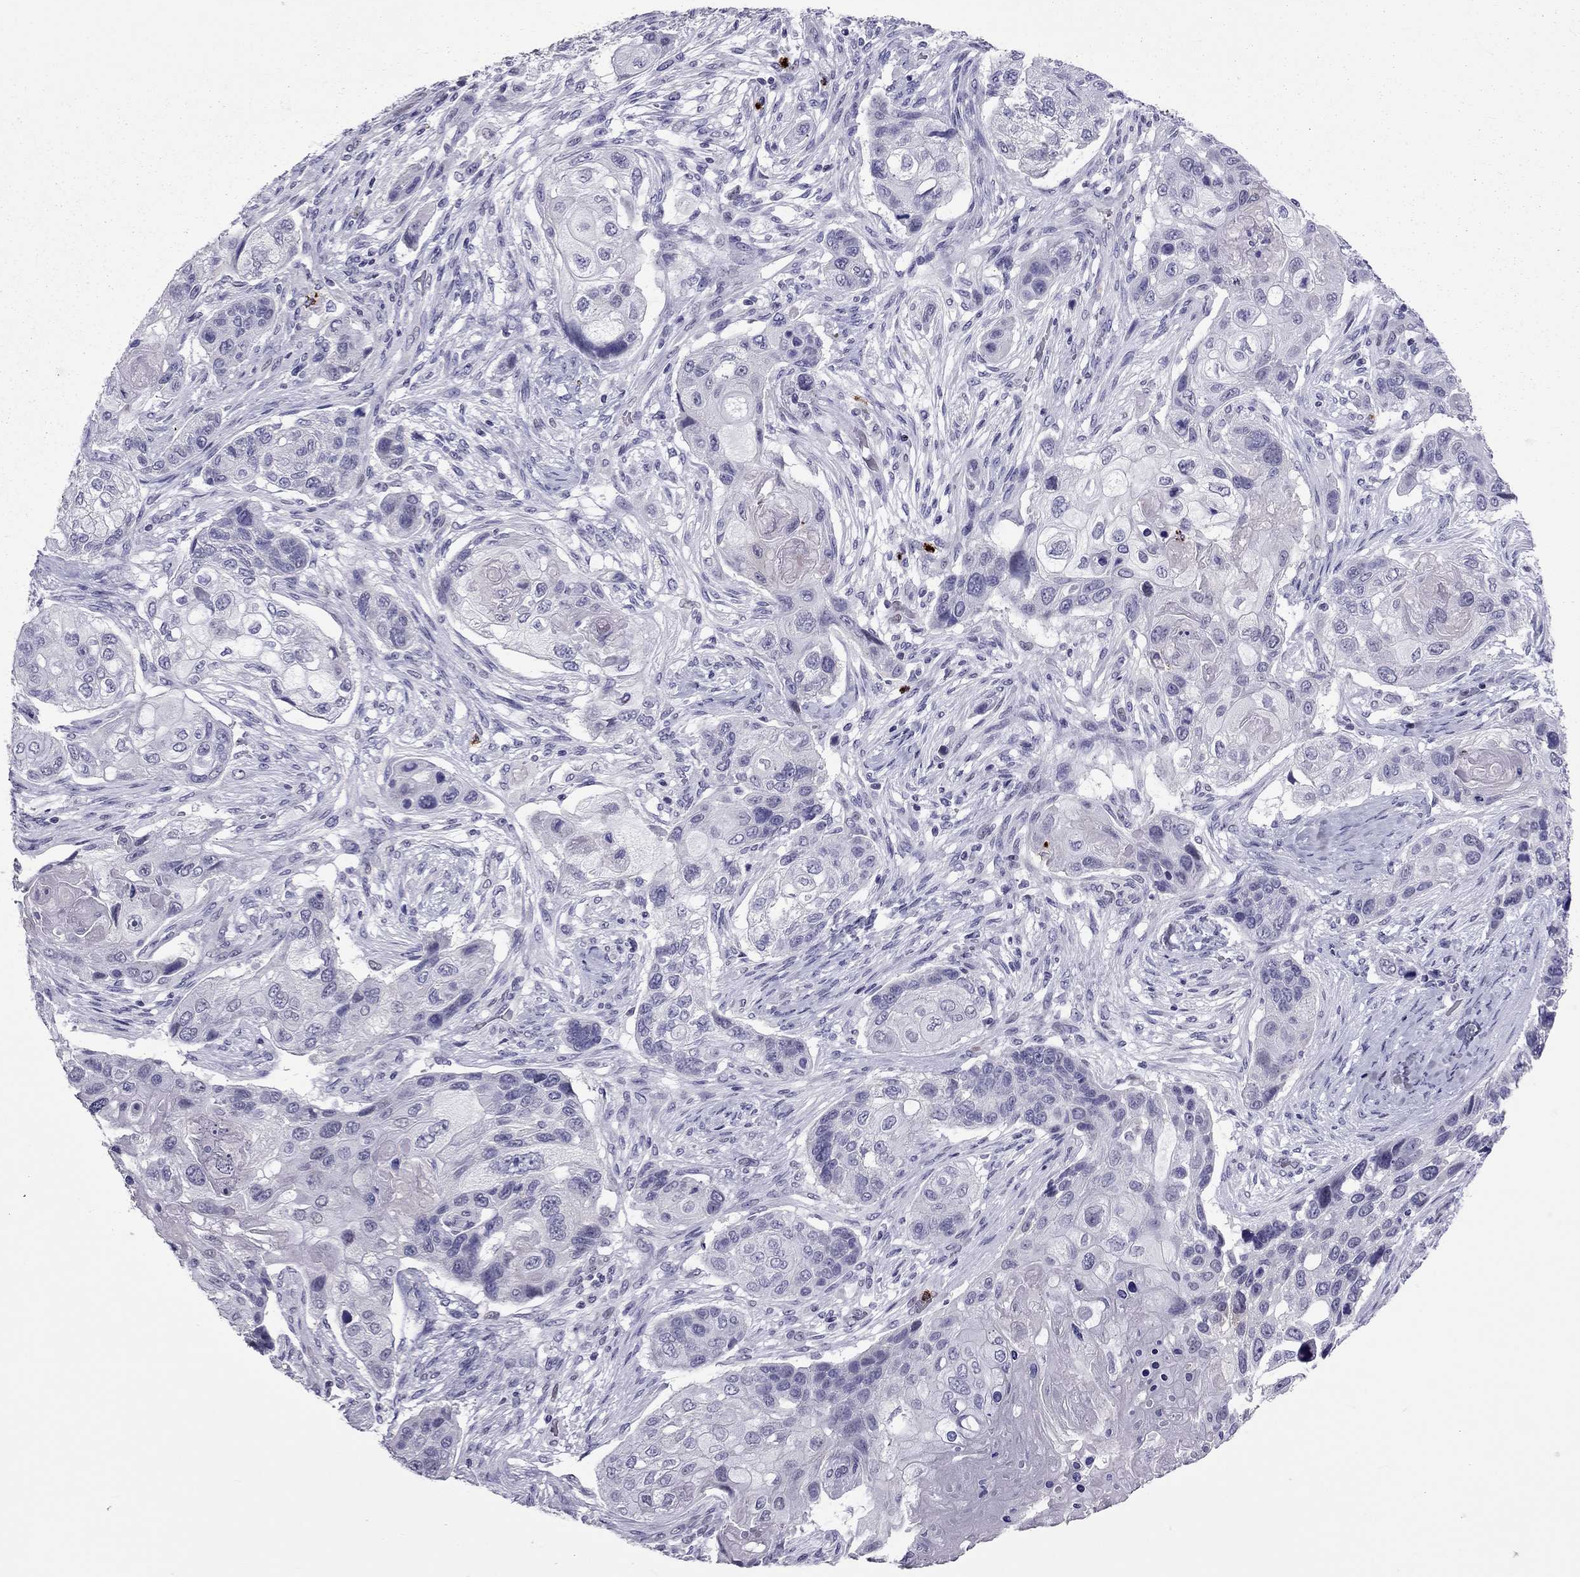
{"staining": {"intensity": "negative", "quantity": "none", "location": "none"}, "tissue": "lung cancer", "cell_type": "Tumor cells", "image_type": "cancer", "snomed": [{"axis": "morphology", "description": "Normal tissue, NOS"}, {"axis": "morphology", "description": "Squamous cell carcinoma, NOS"}, {"axis": "topography", "description": "Bronchus"}, {"axis": "topography", "description": "Lung"}], "caption": "This is an IHC photomicrograph of human lung squamous cell carcinoma. There is no expression in tumor cells.", "gene": "CCL27", "patient": {"sex": "male", "age": 69}}